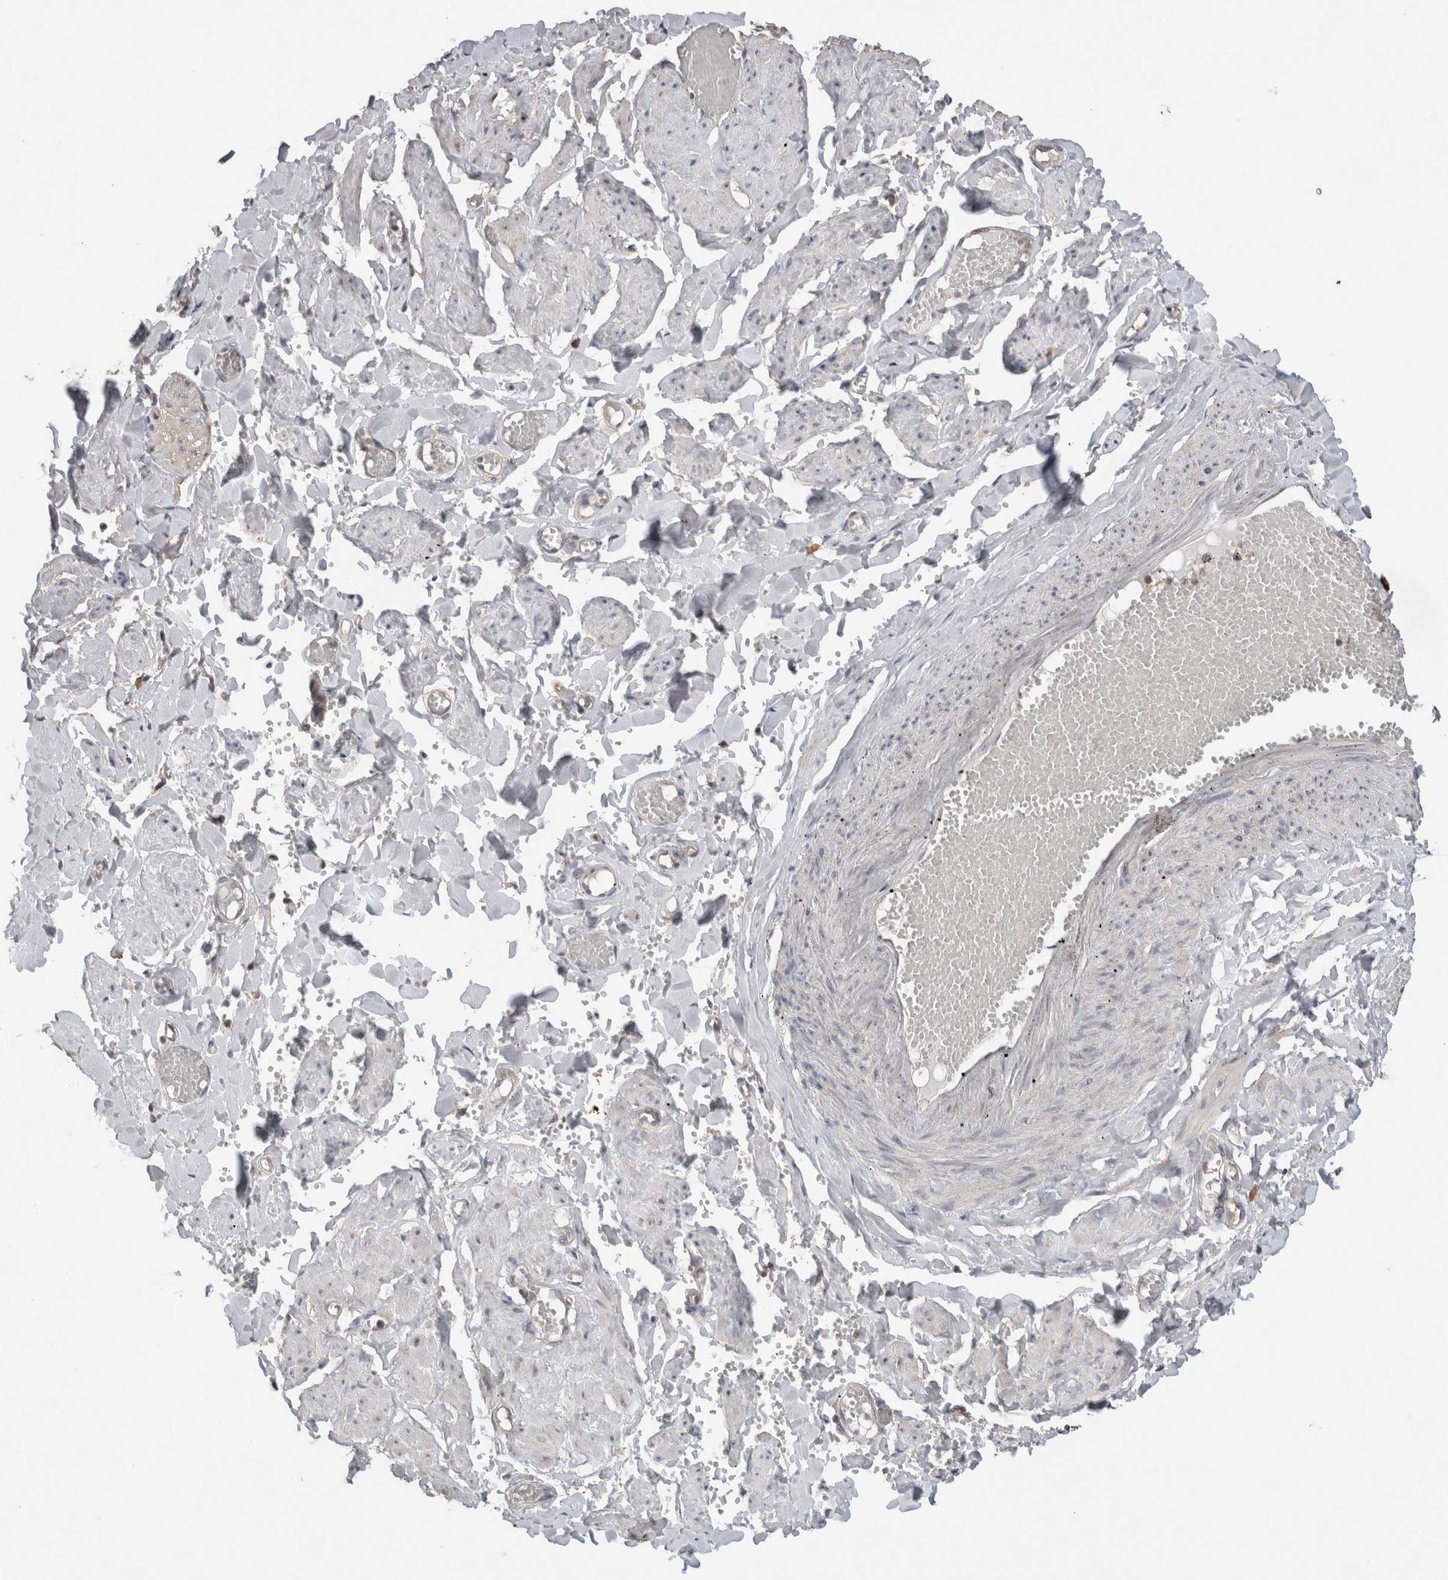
{"staining": {"intensity": "weak", "quantity": "25%-75%", "location": "cytoplasmic/membranous"}, "tissue": "adipose tissue", "cell_type": "Adipocytes", "image_type": "normal", "snomed": [{"axis": "morphology", "description": "Normal tissue, NOS"}, {"axis": "topography", "description": "Vascular tissue"}, {"axis": "topography", "description": "Fallopian tube"}, {"axis": "topography", "description": "Ovary"}], "caption": "A brown stain highlights weak cytoplasmic/membranous expression of a protein in adipocytes of normal adipose tissue. The staining was performed using DAB (3,3'-diaminobenzidine) to visualize the protein expression in brown, while the nuclei were stained in blue with hematoxylin (Magnification: 20x).", "gene": "TRIM5", "patient": {"sex": "female", "age": 67}}